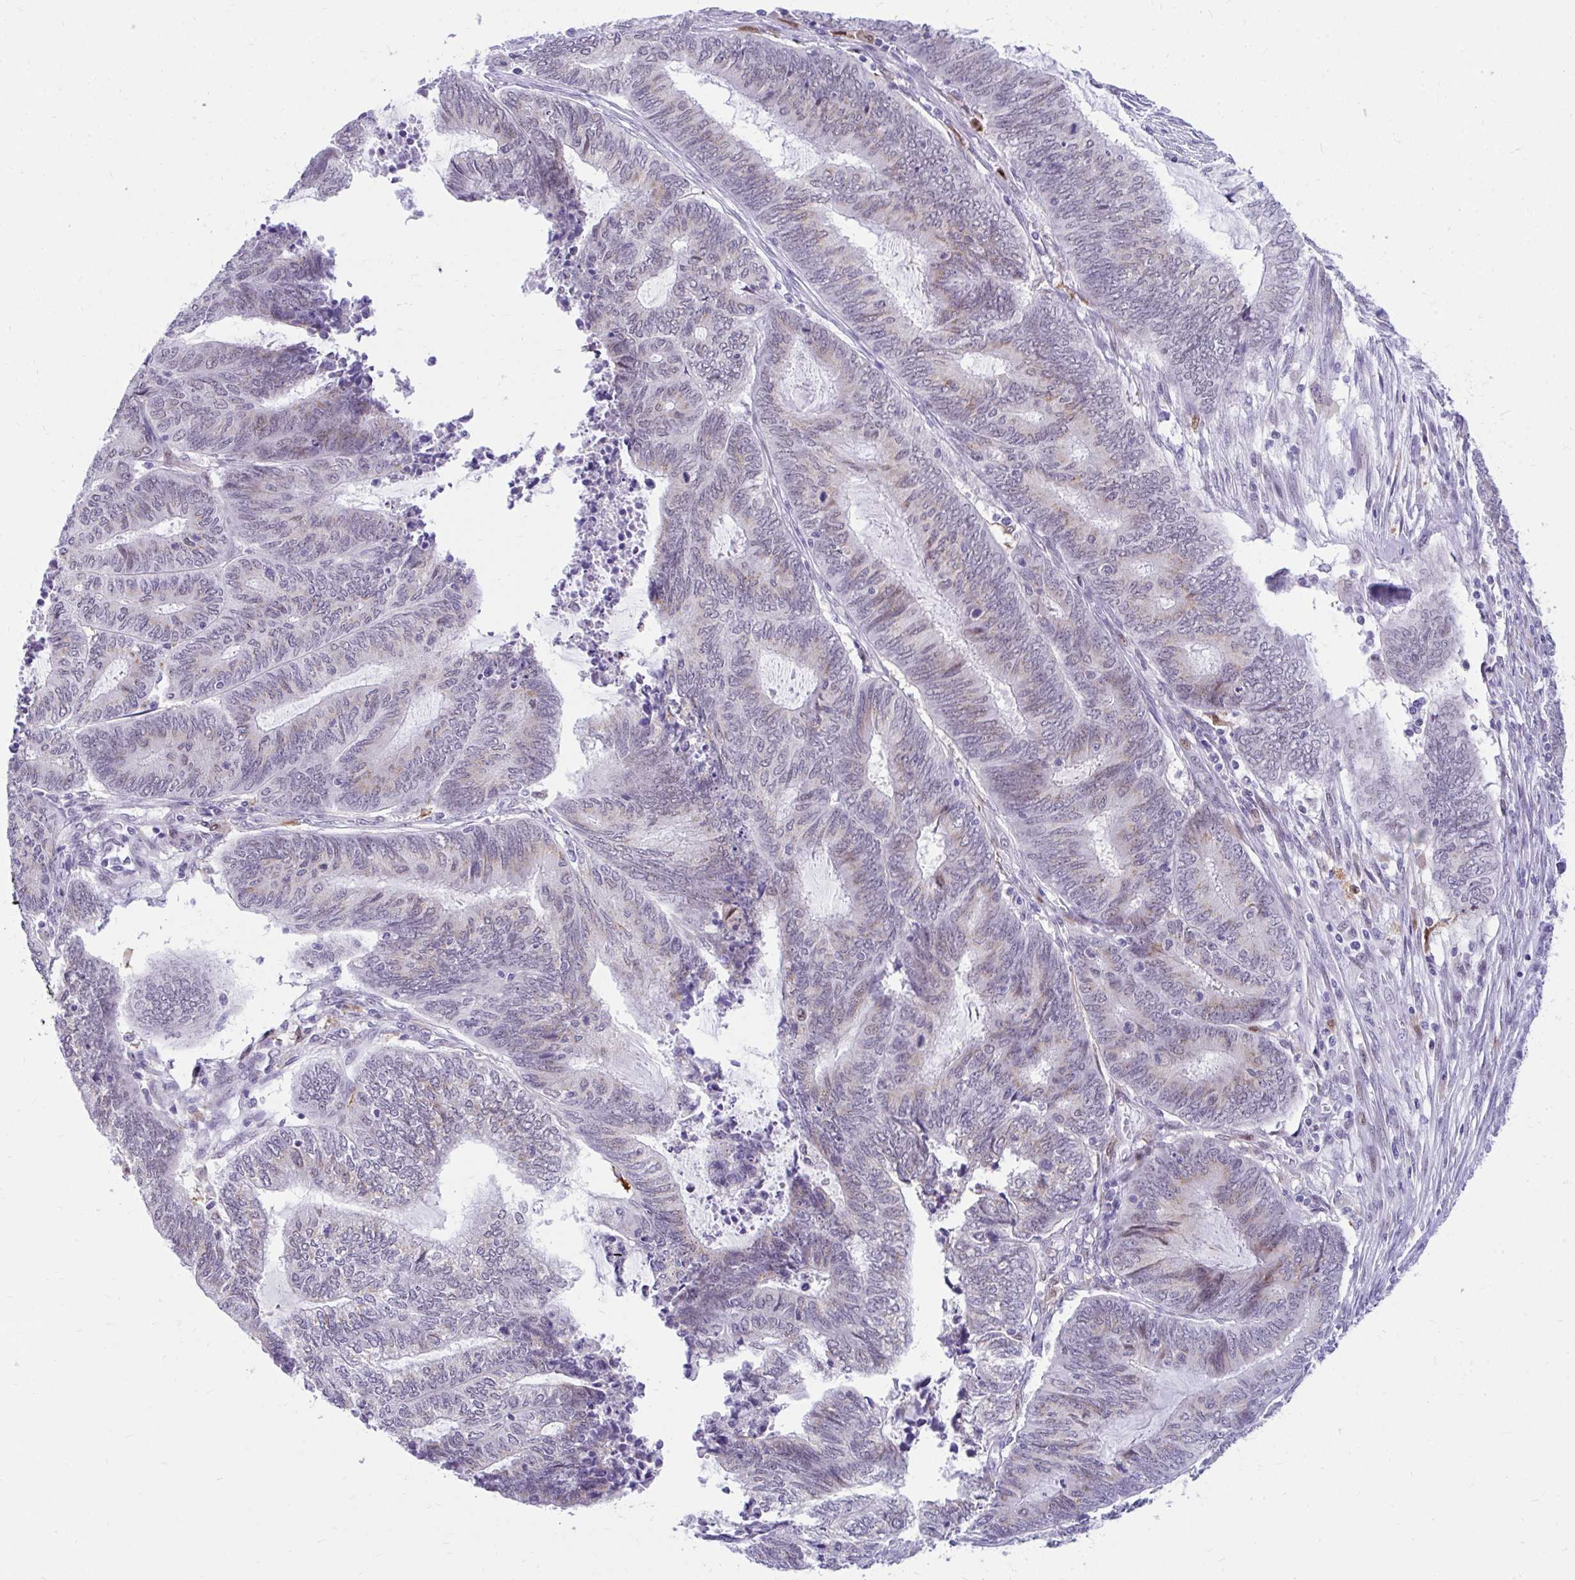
{"staining": {"intensity": "weak", "quantity": "25%-75%", "location": "cytoplasmic/membranous,nuclear"}, "tissue": "endometrial cancer", "cell_type": "Tumor cells", "image_type": "cancer", "snomed": [{"axis": "morphology", "description": "Adenocarcinoma, NOS"}, {"axis": "topography", "description": "Uterus"}, {"axis": "topography", "description": "Endometrium"}], "caption": "An image of endometrial adenocarcinoma stained for a protein displays weak cytoplasmic/membranous and nuclear brown staining in tumor cells. (Stains: DAB in brown, nuclei in blue, Microscopy: brightfield microscopy at high magnification).", "gene": "GLB1L2", "patient": {"sex": "female", "age": 70}}